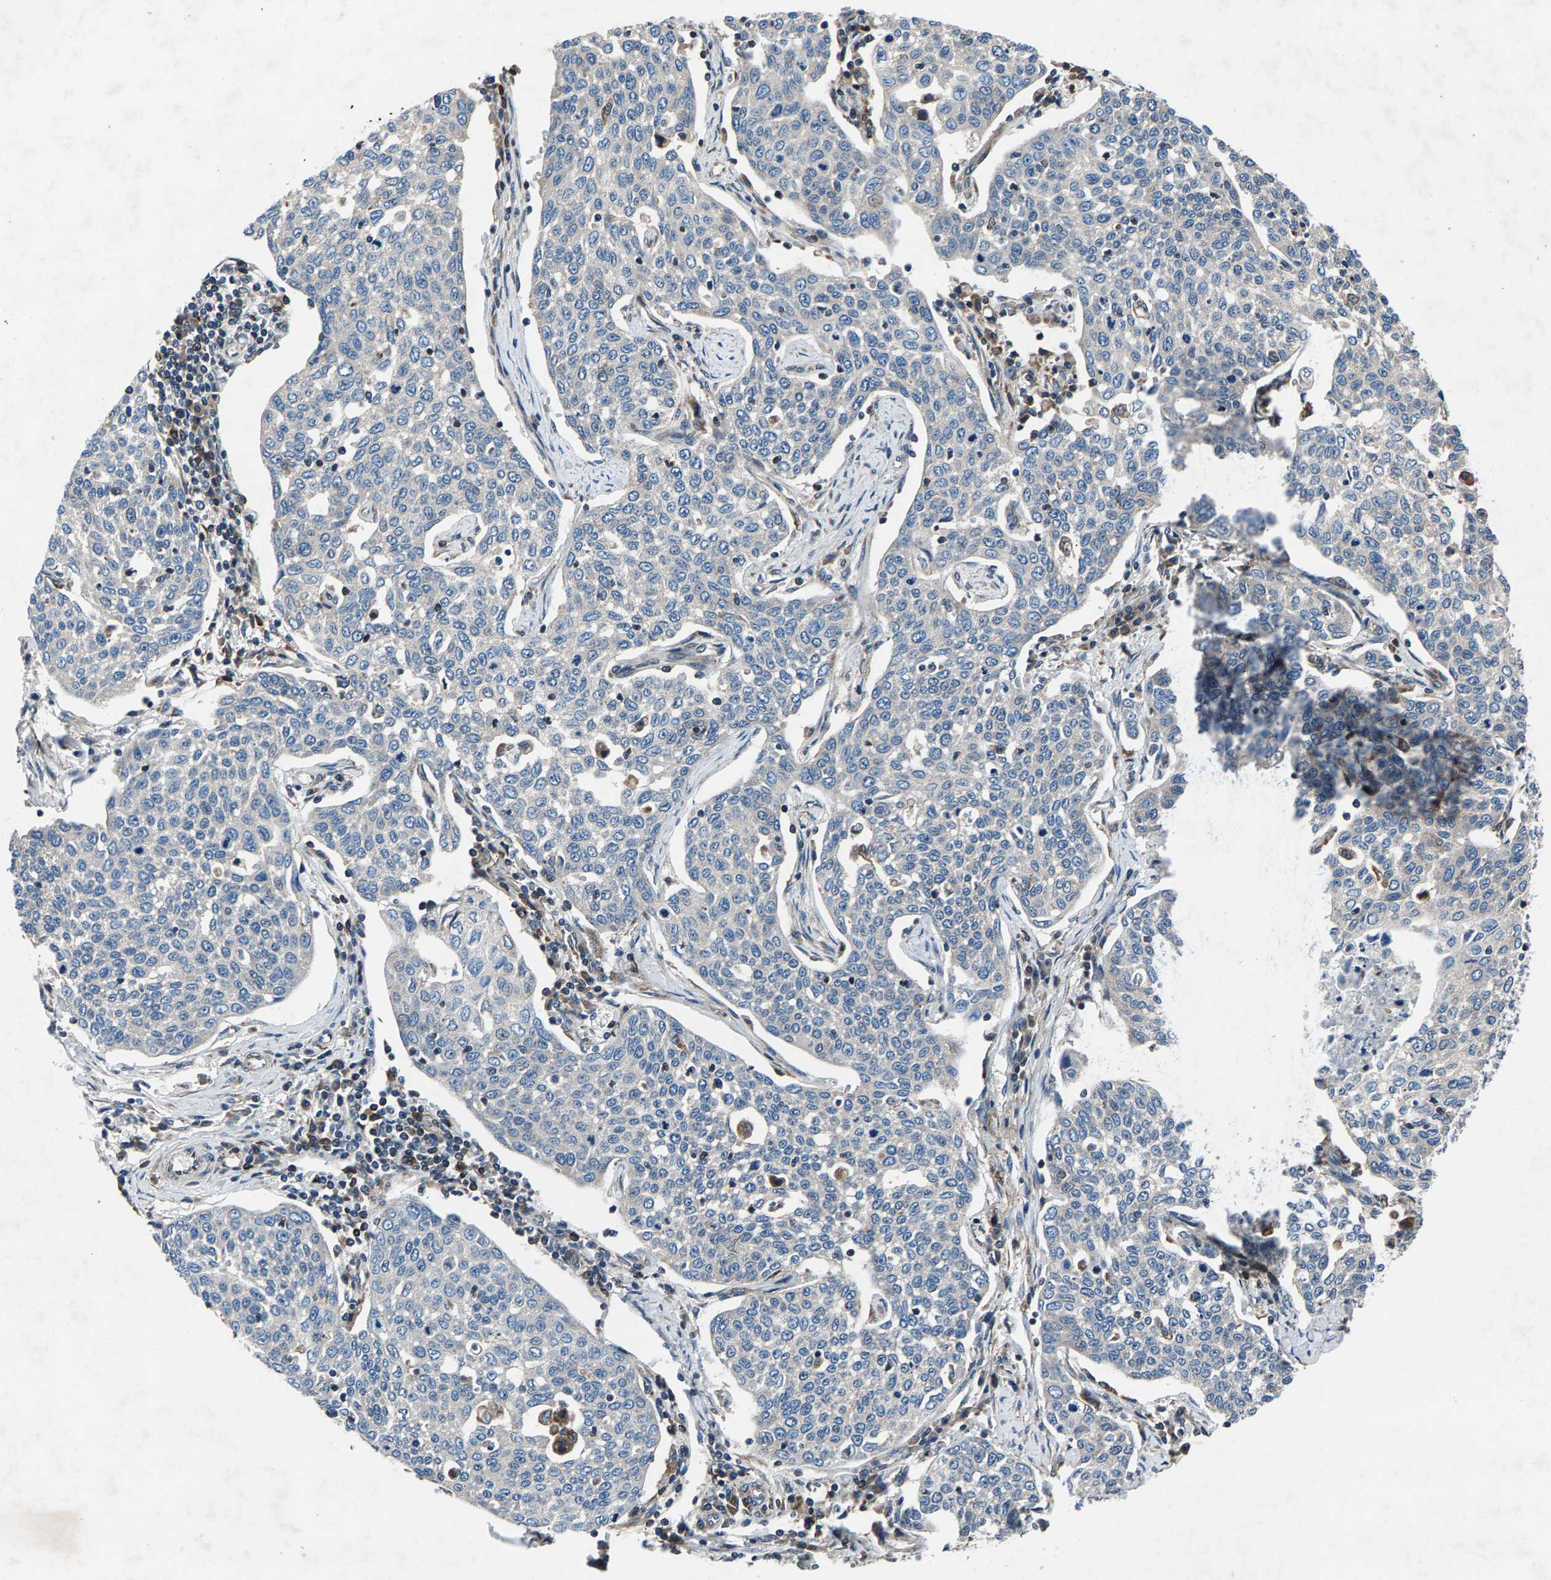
{"staining": {"intensity": "negative", "quantity": "none", "location": "none"}, "tissue": "cervical cancer", "cell_type": "Tumor cells", "image_type": "cancer", "snomed": [{"axis": "morphology", "description": "Squamous cell carcinoma, NOS"}, {"axis": "topography", "description": "Cervix"}], "caption": "This is an immunohistochemistry image of human cervical cancer. There is no expression in tumor cells.", "gene": "LPCAT1", "patient": {"sex": "female", "age": 34}}